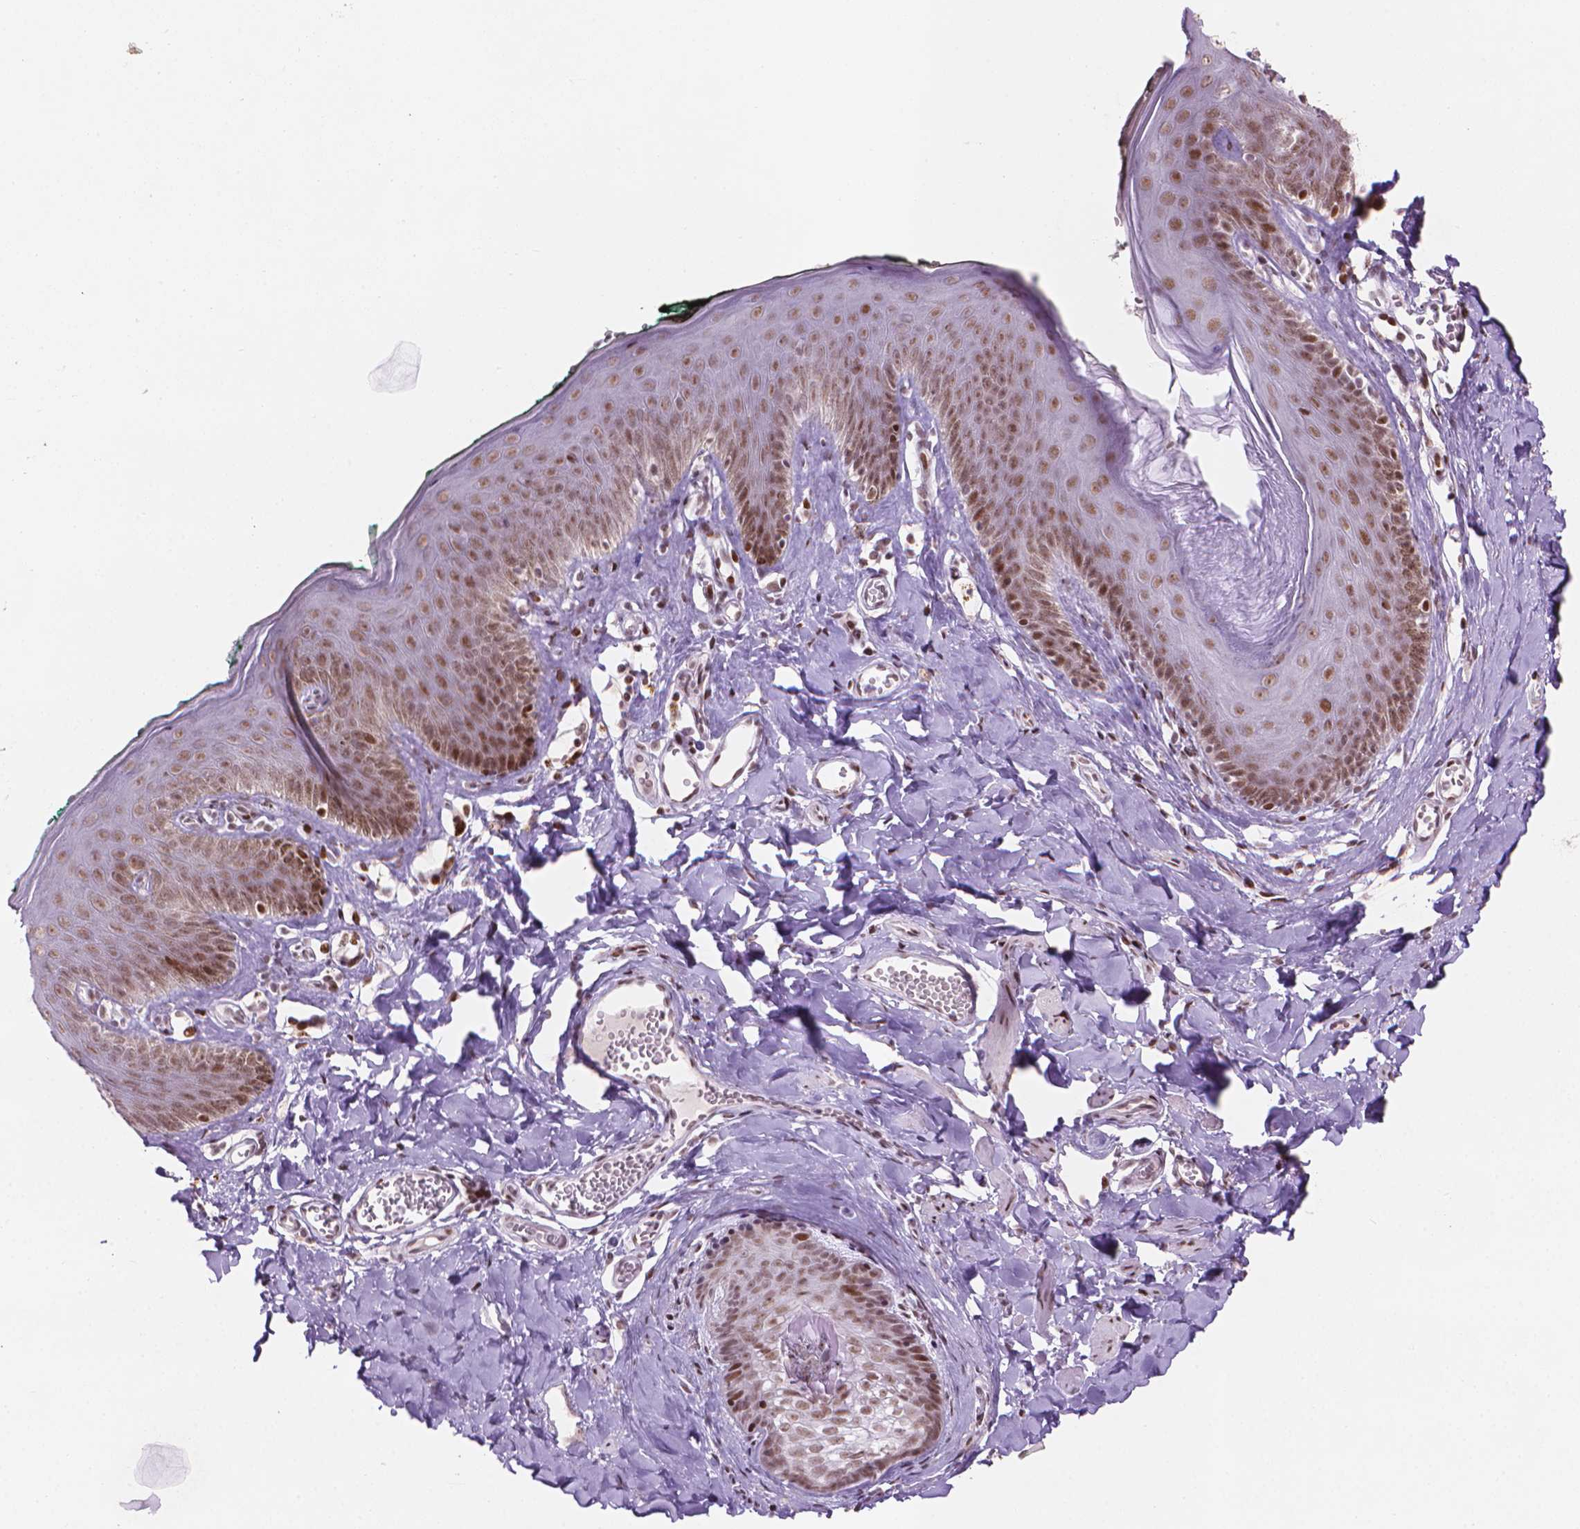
{"staining": {"intensity": "moderate", "quantity": ">75%", "location": "nuclear"}, "tissue": "skin", "cell_type": "Epidermal cells", "image_type": "normal", "snomed": [{"axis": "morphology", "description": "Normal tissue, NOS"}, {"axis": "topography", "description": "Vulva"}, {"axis": "topography", "description": "Peripheral nerve tissue"}], "caption": "High-magnification brightfield microscopy of normal skin stained with DAB (3,3'-diaminobenzidine) (brown) and counterstained with hematoxylin (blue). epidermal cells exhibit moderate nuclear expression is seen in about>75% of cells.", "gene": "HES7", "patient": {"sex": "female", "age": 66}}